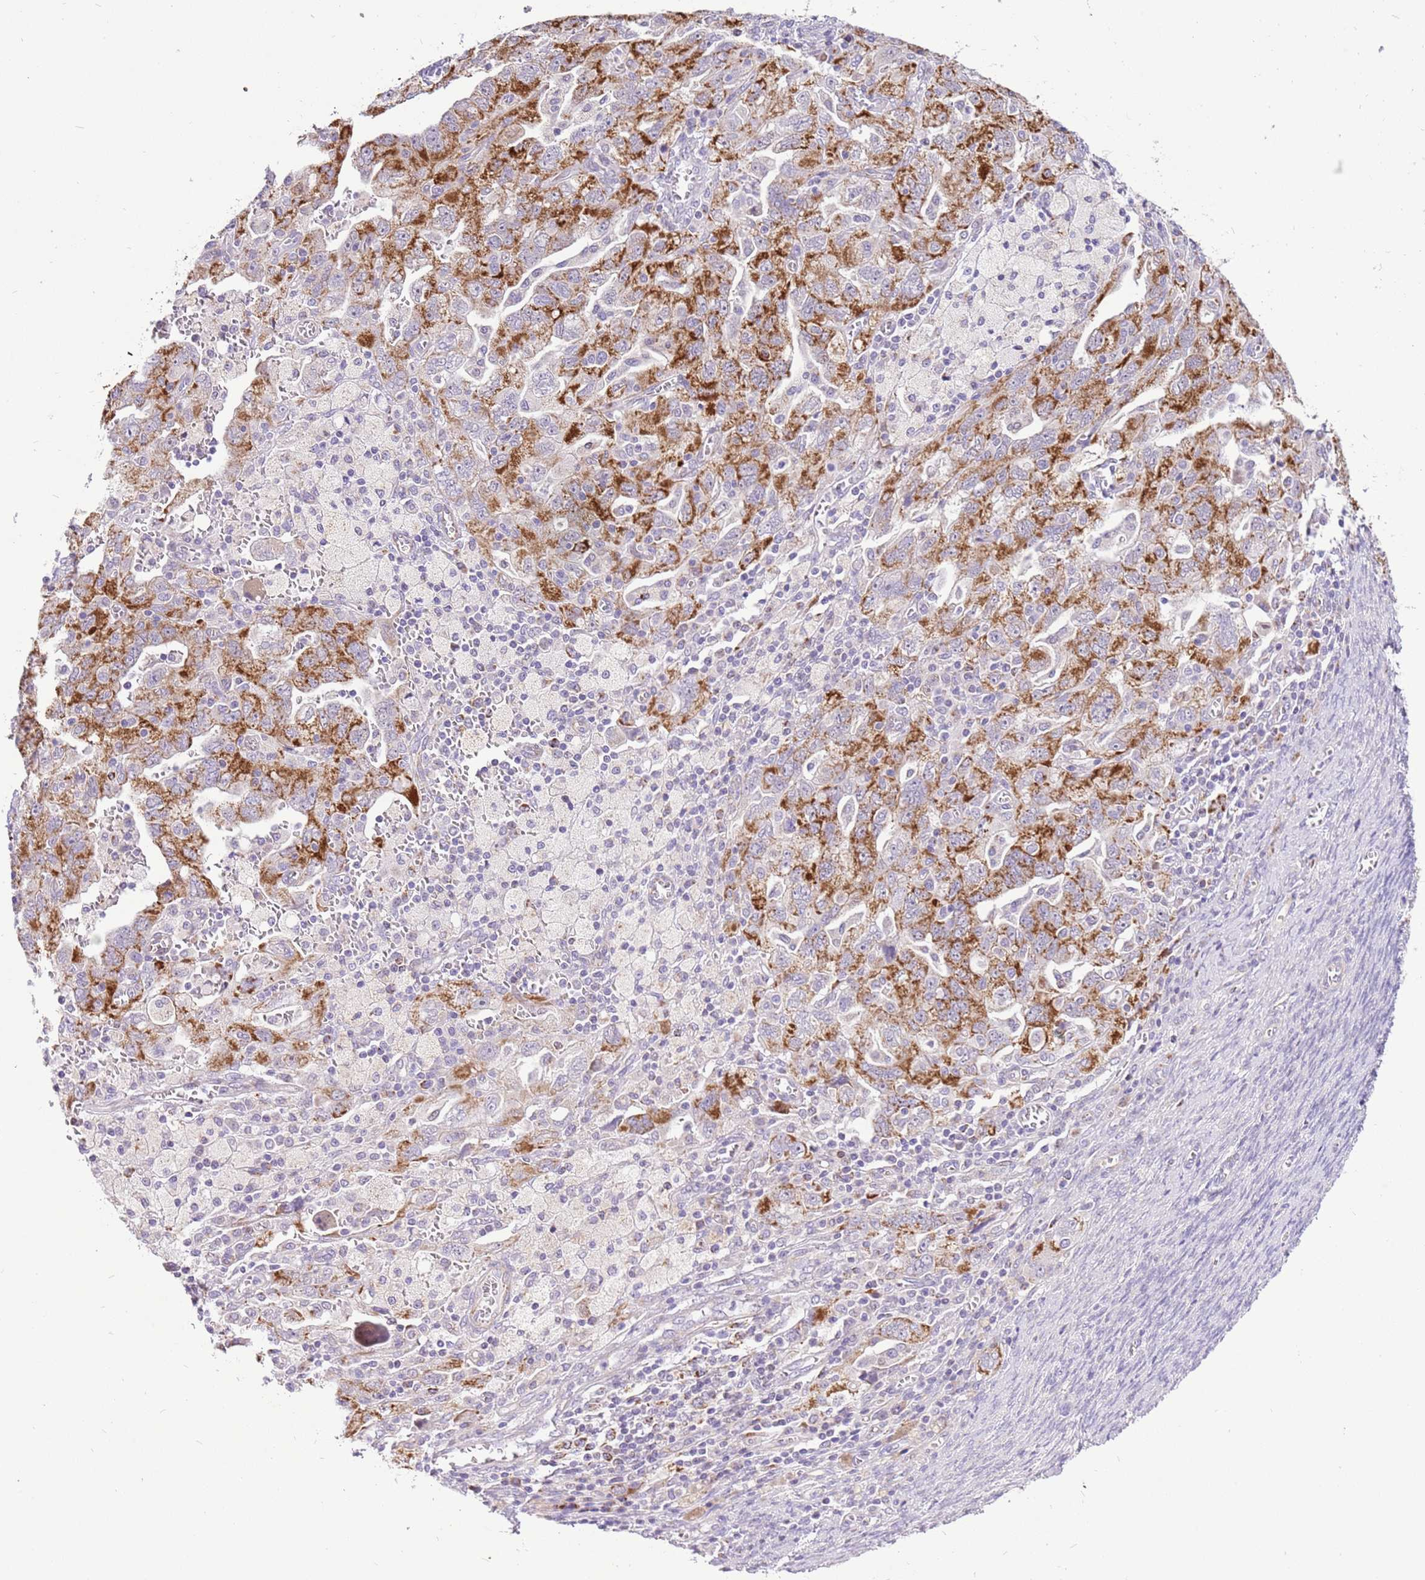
{"staining": {"intensity": "moderate", "quantity": ">75%", "location": "cytoplasmic/membranous"}, "tissue": "ovarian cancer", "cell_type": "Tumor cells", "image_type": "cancer", "snomed": [{"axis": "morphology", "description": "Carcinoma, NOS"}, {"axis": "morphology", "description": "Cystadenocarcinoma, serous, NOS"}, {"axis": "topography", "description": "Ovary"}], "caption": "Immunohistochemical staining of ovarian cancer (carcinoma) reveals medium levels of moderate cytoplasmic/membranous staining in approximately >75% of tumor cells. (DAB IHC, brown staining for protein, blue staining for nuclei).", "gene": "COX17", "patient": {"sex": "female", "age": 69}}